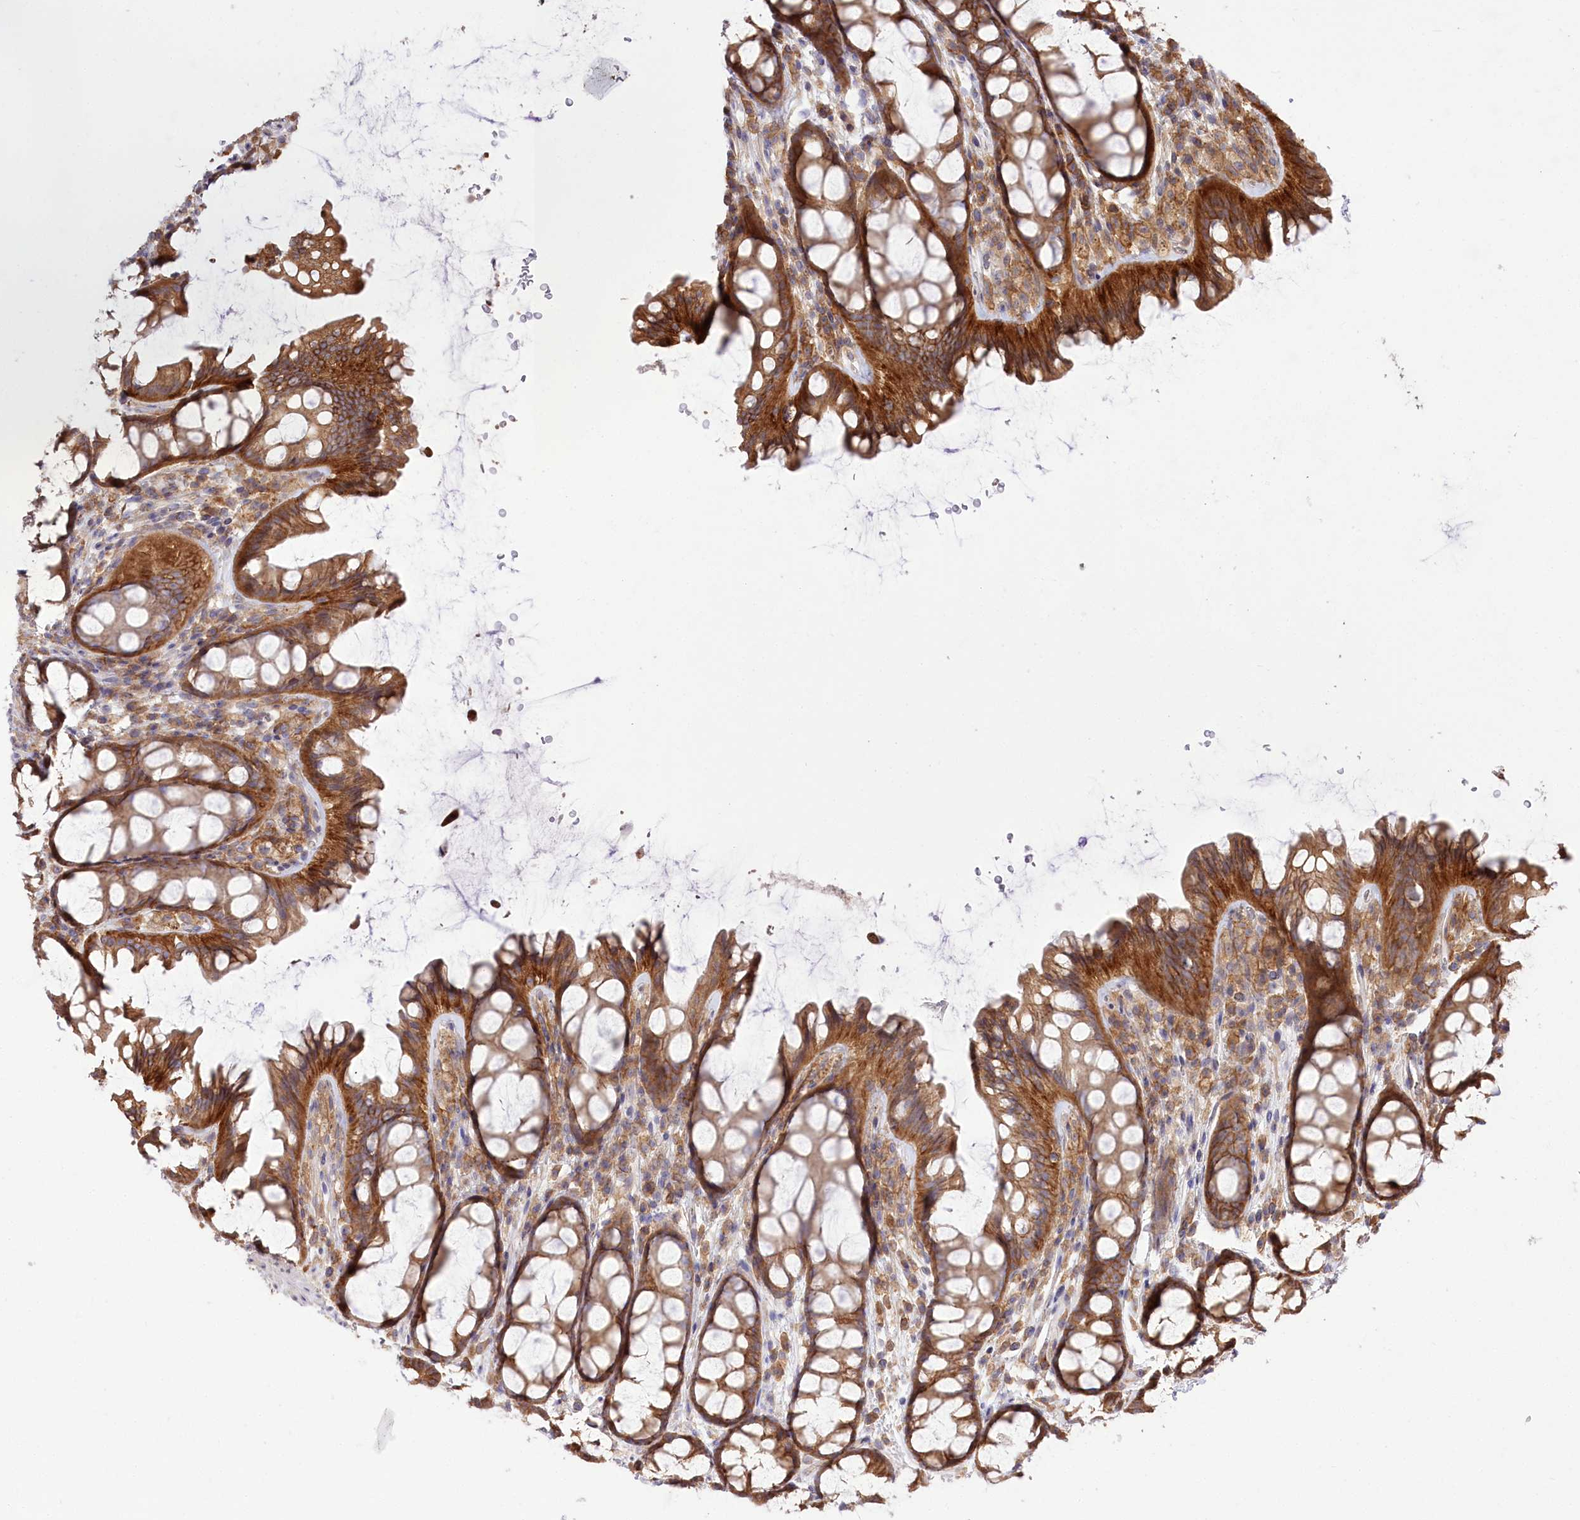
{"staining": {"intensity": "weak", "quantity": ">75%", "location": "cytoplasmic/membranous"}, "tissue": "colon", "cell_type": "Endothelial cells", "image_type": "normal", "snomed": [{"axis": "morphology", "description": "Normal tissue, NOS"}, {"axis": "topography", "description": "Colon"}], "caption": "Weak cytoplasmic/membranous positivity is present in about >75% of endothelial cells in benign colon.", "gene": "XYLB", "patient": {"sex": "female", "age": 82}}